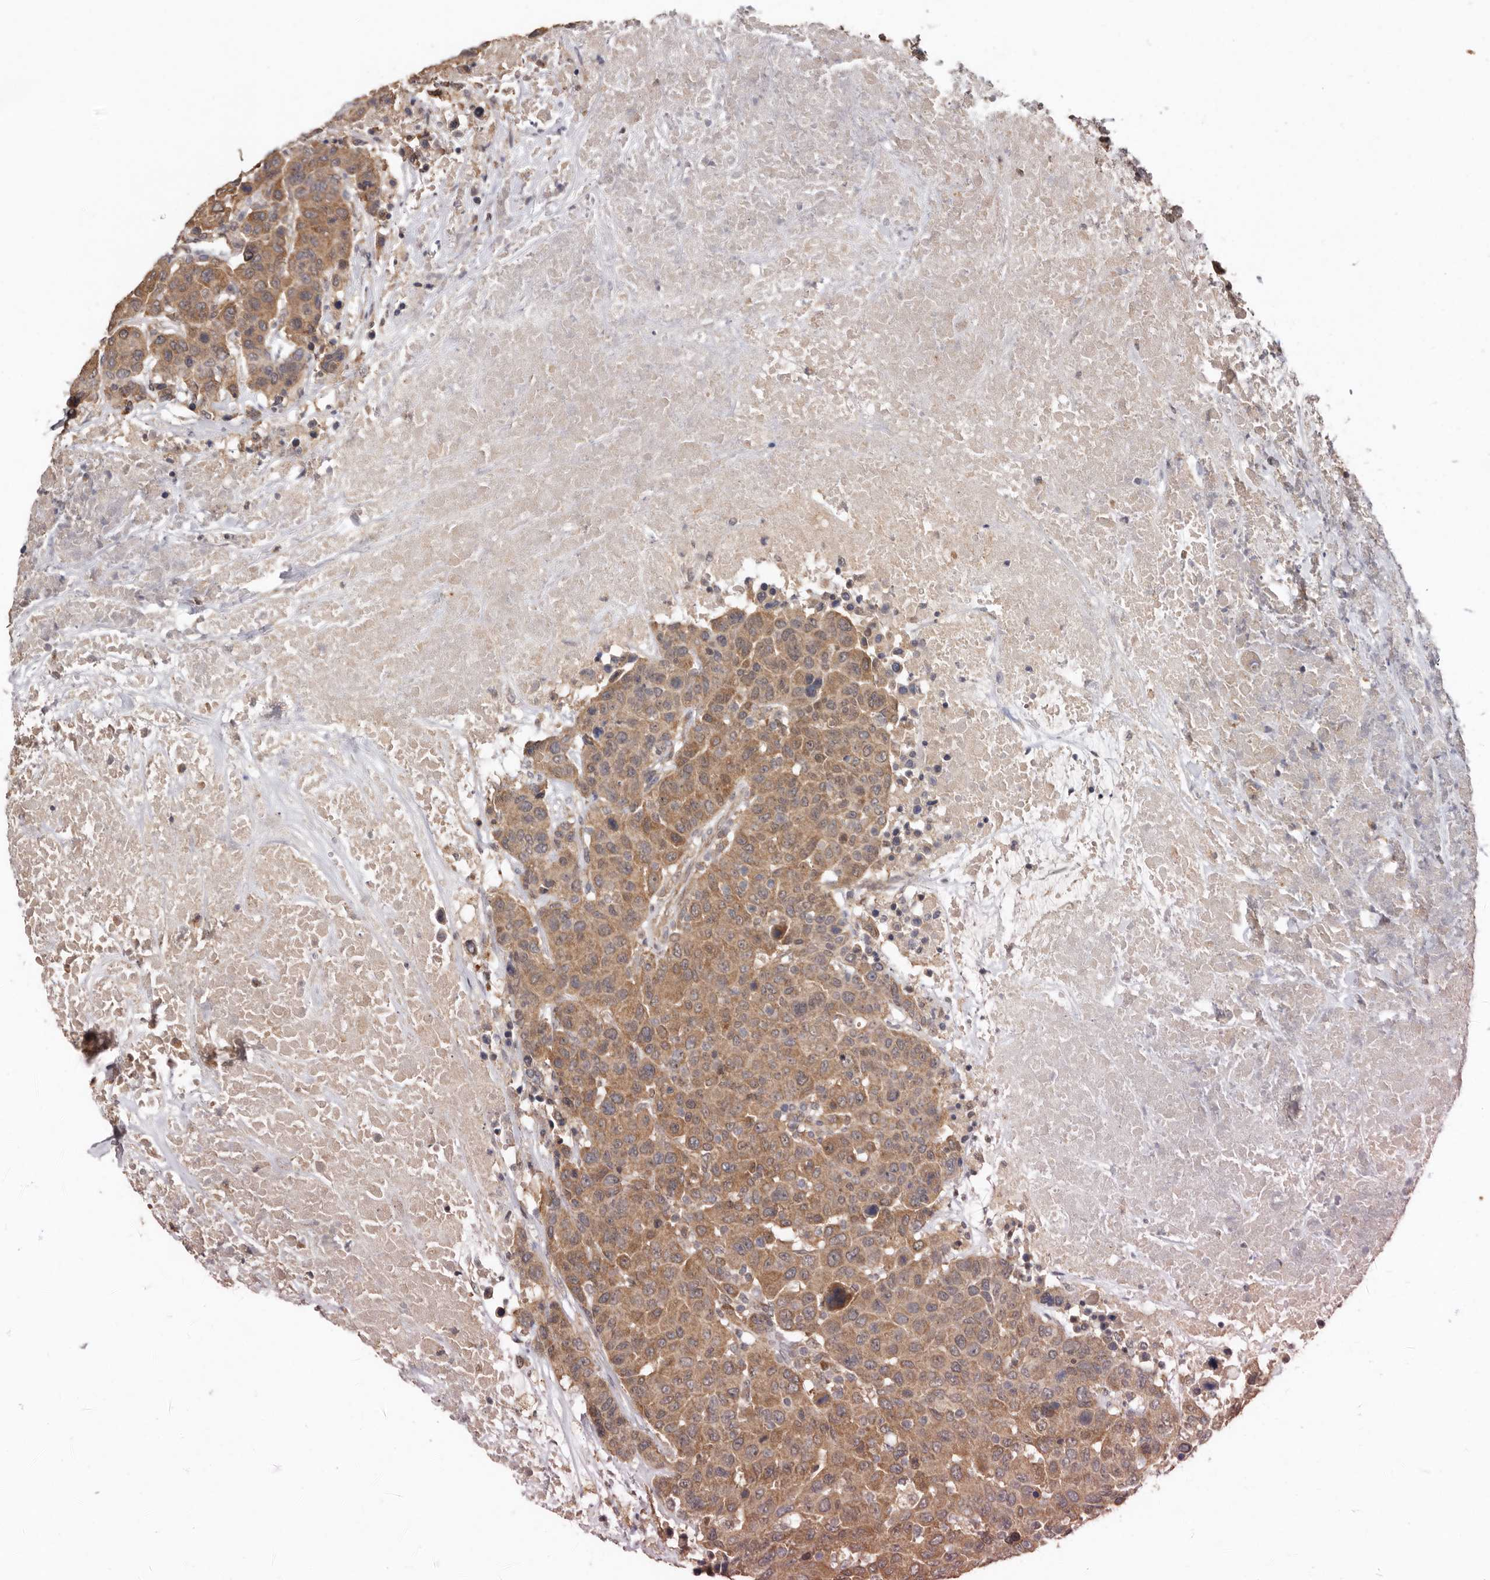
{"staining": {"intensity": "moderate", "quantity": ">75%", "location": "cytoplasmic/membranous"}, "tissue": "breast cancer", "cell_type": "Tumor cells", "image_type": "cancer", "snomed": [{"axis": "morphology", "description": "Duct carcinoma"}, {"axis": "topography", "description": "Breast"}], "caption": "The micrograph displays immunohistochemical staining of breast cancer. There is moderate cytoplasmic/membranous staining is appreciated in approximately >75% of tumor cells.", "gene": "RSPO2", "patient": {"sex": "female", "age": 37}}